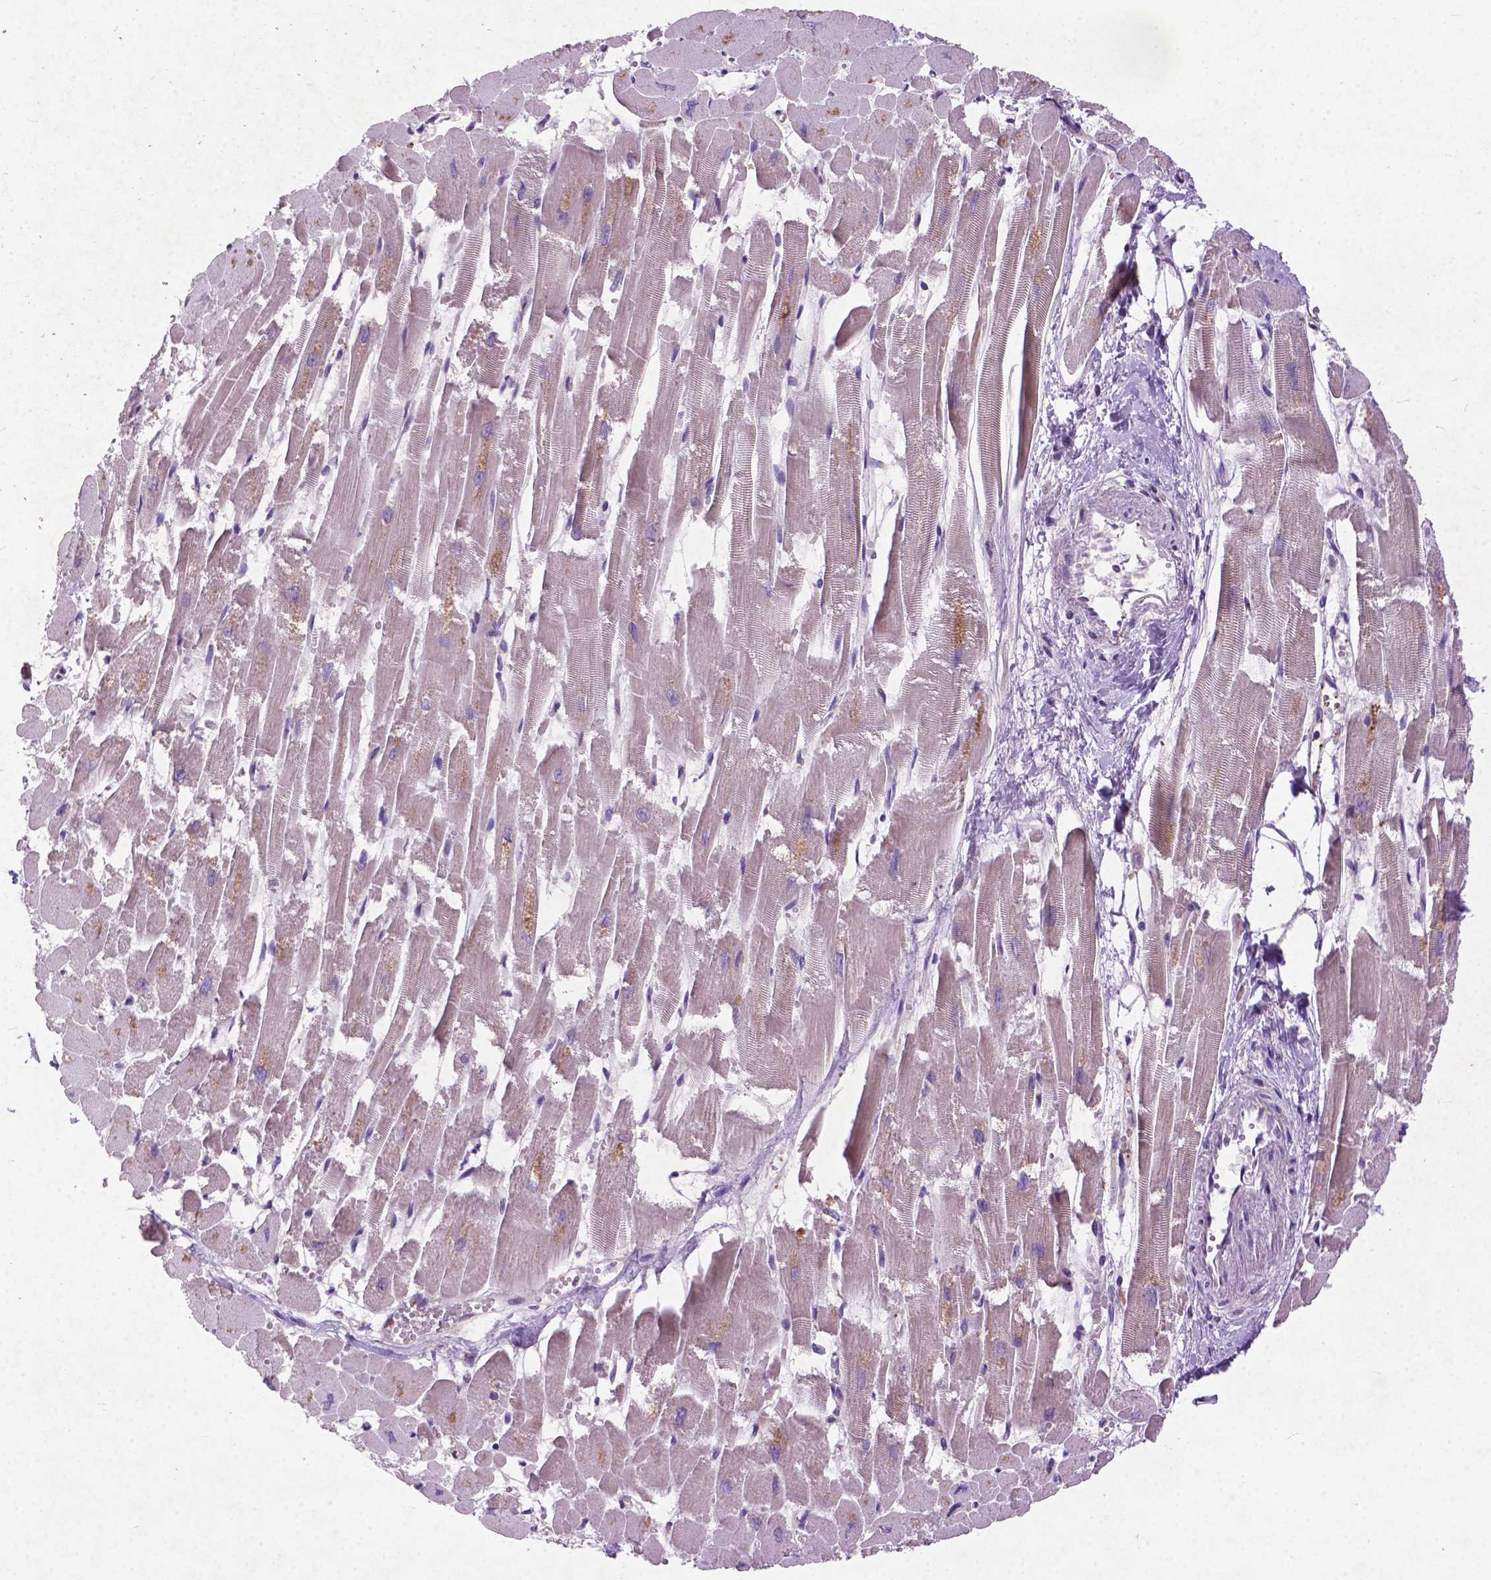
{"staining": {"intensity": "negative", "quantity": "none", "location": "none"}, "tissue": "heart muscle", "cell_type": "Cardiomyocytes", "image_type": "normal", "snomed": [{"axis": "morphology", "description": "Normal tissue, NOS"}, {"axis": "topography", "description": "Heart"}], "caption": "Immunohistochemistry of benign human heart muscle exhibits no positivity in cardiomyocytes.", "gene": "ATG4D", "patient": {"sex": "female", "age": 52}}